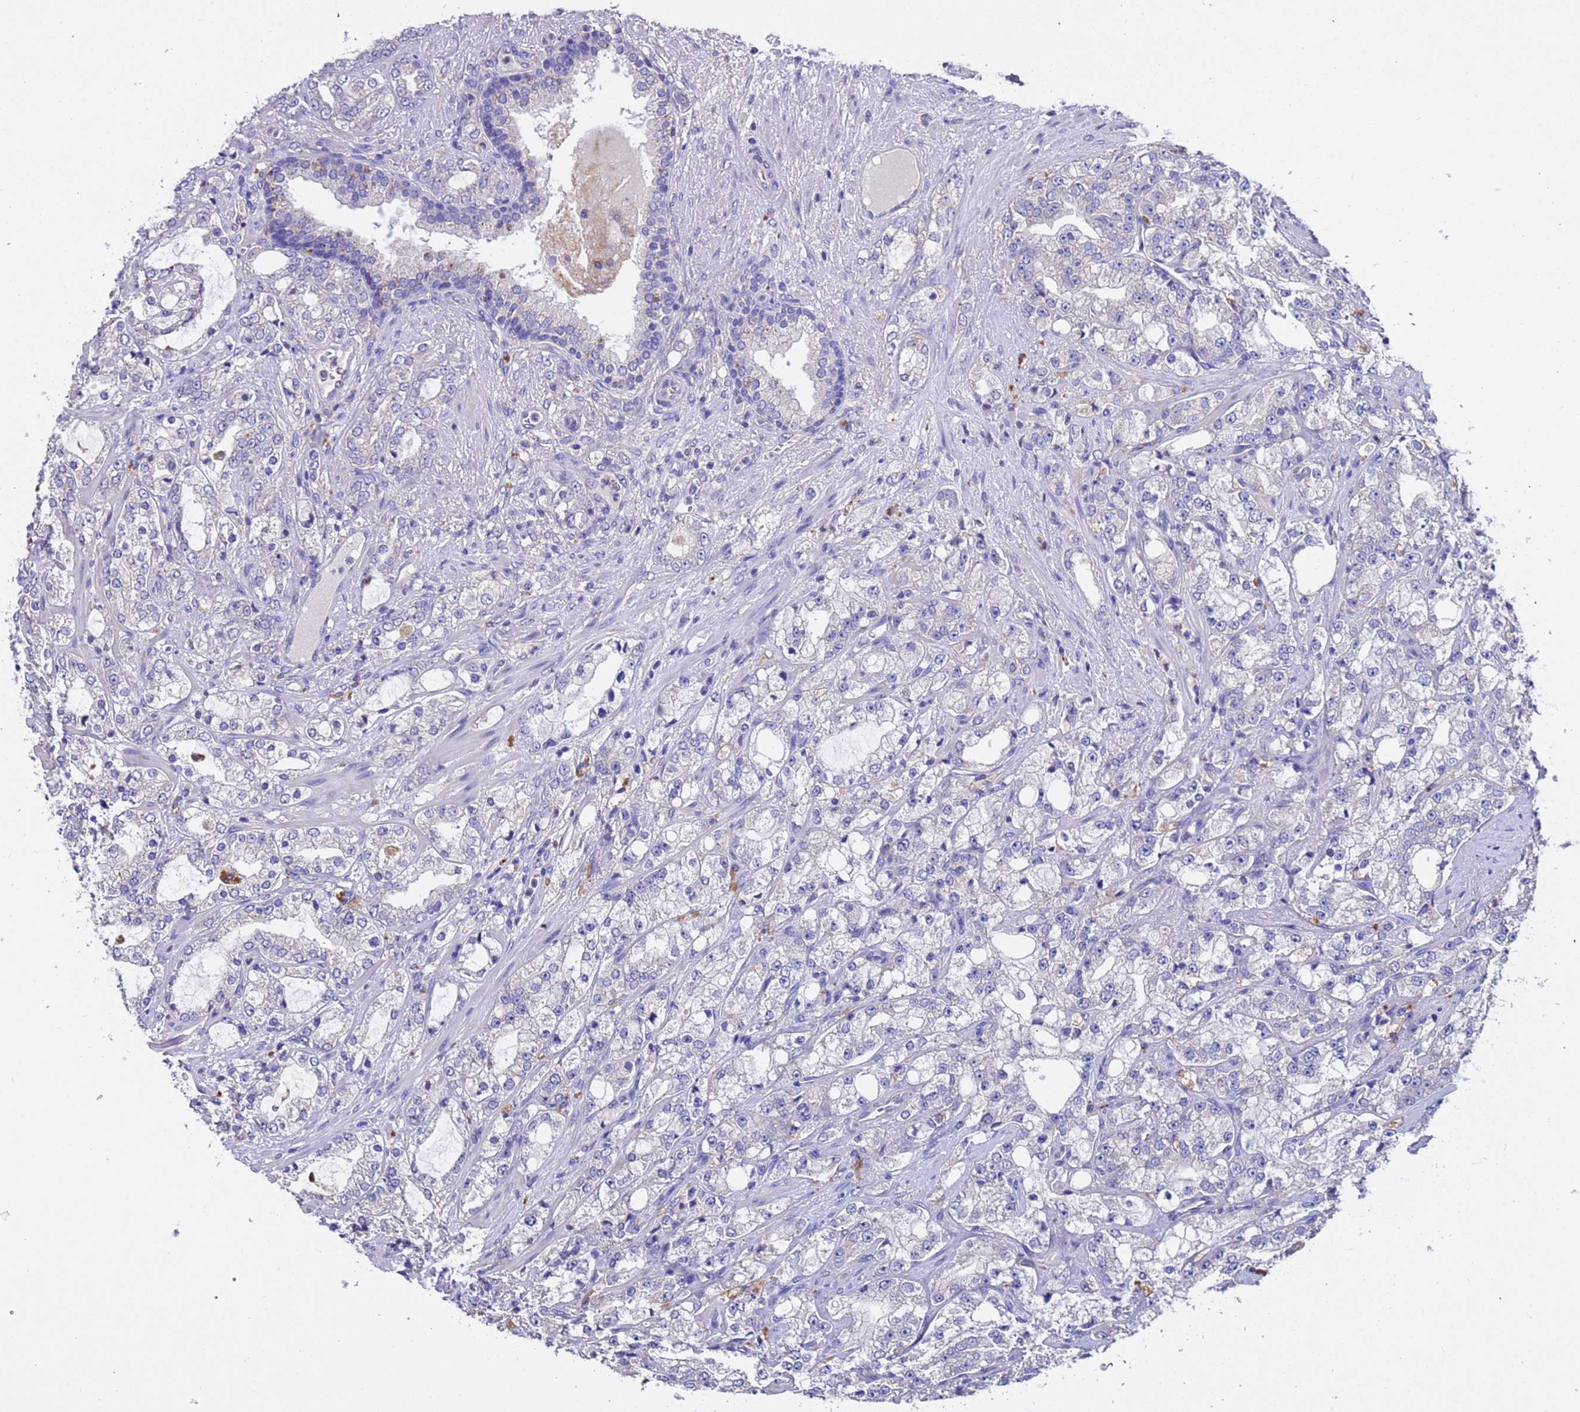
{"staining": {"intensity": "negative", "quantity": "none", "location": "none"}, "tissue": "prostate cancer", "cell_type": "Tumor cells", "image_type": "cancer", "snomed": [{"axis": "morphology", "description": "Adenocarcinoma, High grade"}, {"axis": "topography", "description": "Prostate"}], "caption": "Immunohistochemistry (IHC) micrograph of prostate cancer (adenocarcinoma (high-grade)) stained for a protein (brown), which reveals no expression in tumor cells.", "gene": "SRL", "patient": {"sex": "male", "age": 64}}